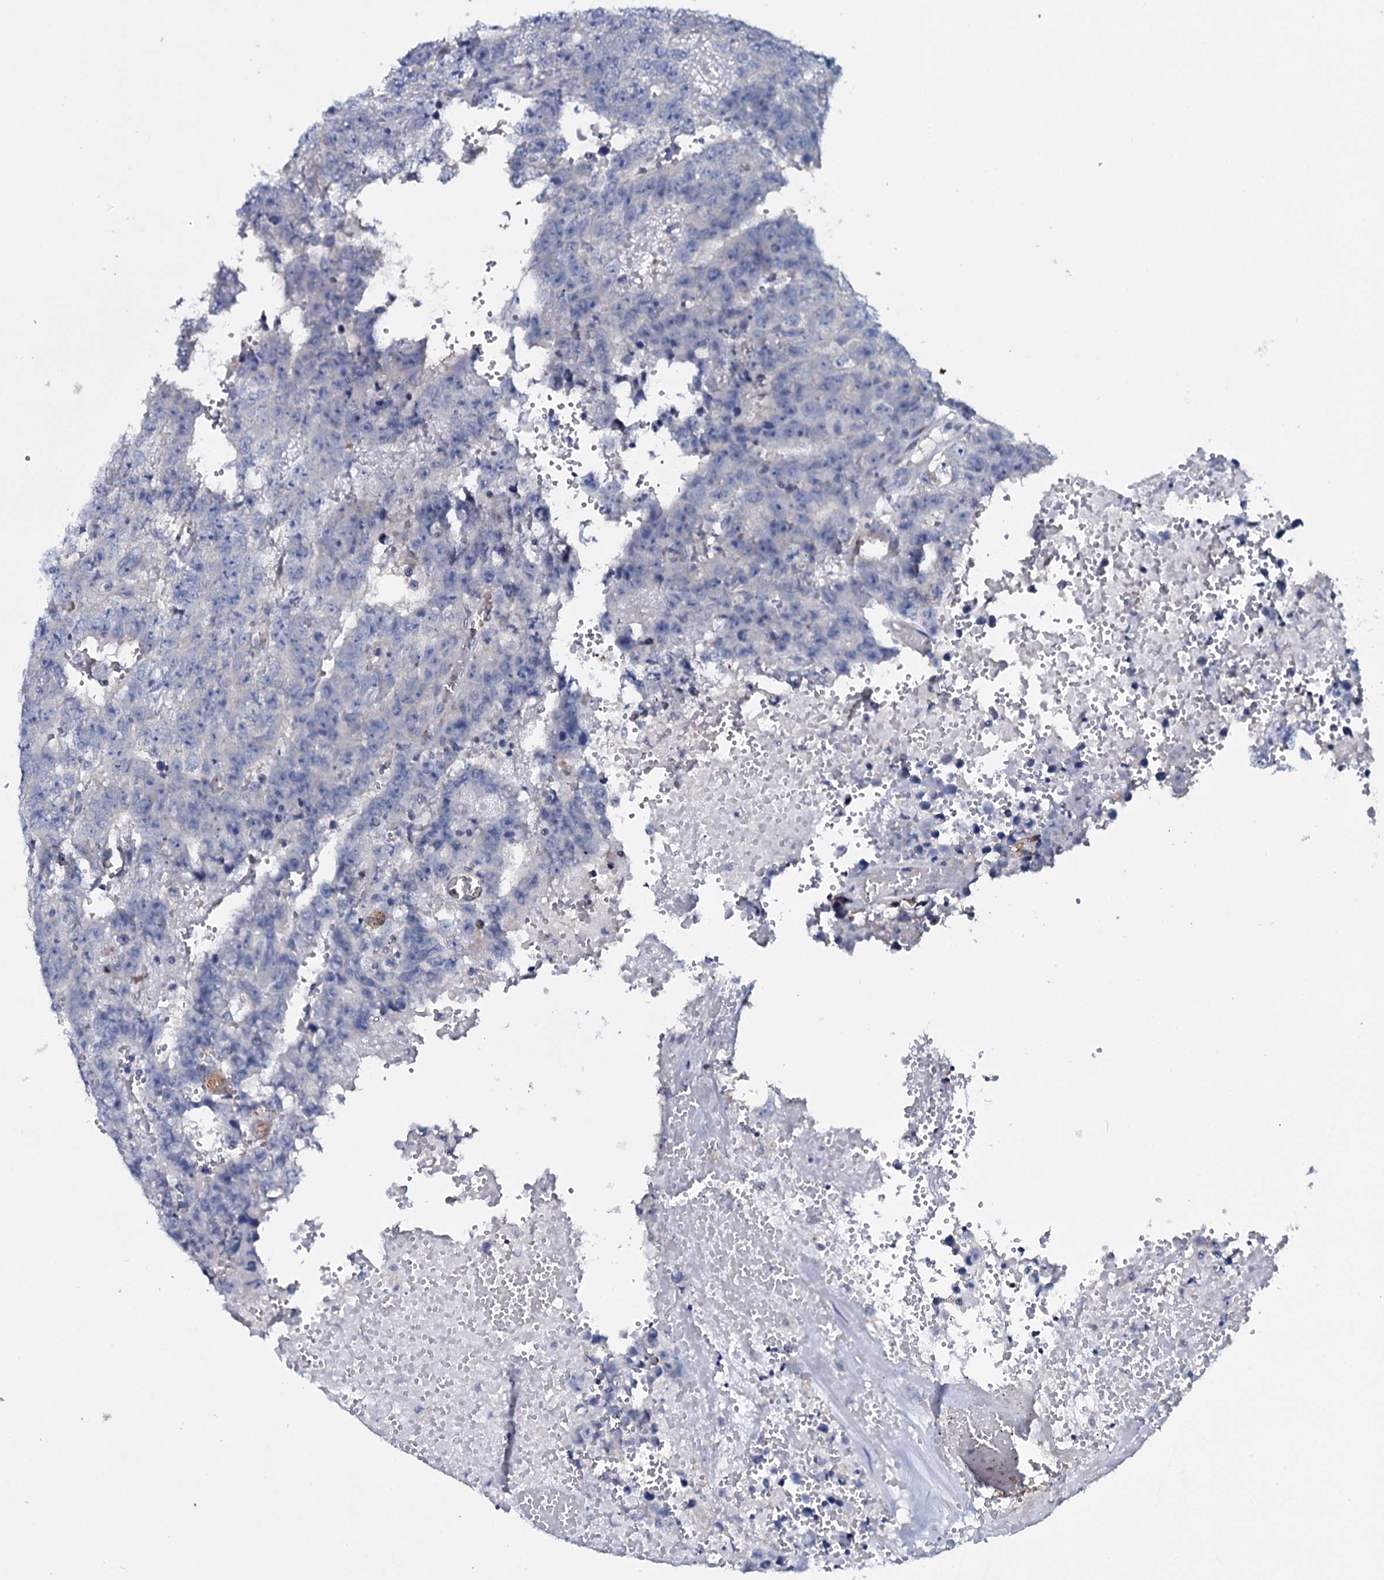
{"staining": {"intensity": "negative", "quantity": "none", "location": "none"}, "tissue": "testis cancer", "cell_type": "Tumor cells", "image_type": "cancer", "snomed": [{"axis": "morphology", "description": "Carcinoma, Embryonal, NOS"}, {"axis": "topography", "description": "Testis"}], "caption": "Immunohistochemical staining of human testis cancer shows no significant positivity in tumor cells.", "gene": "TPGS2", "patient": {"sex": "male", "age": 25}}